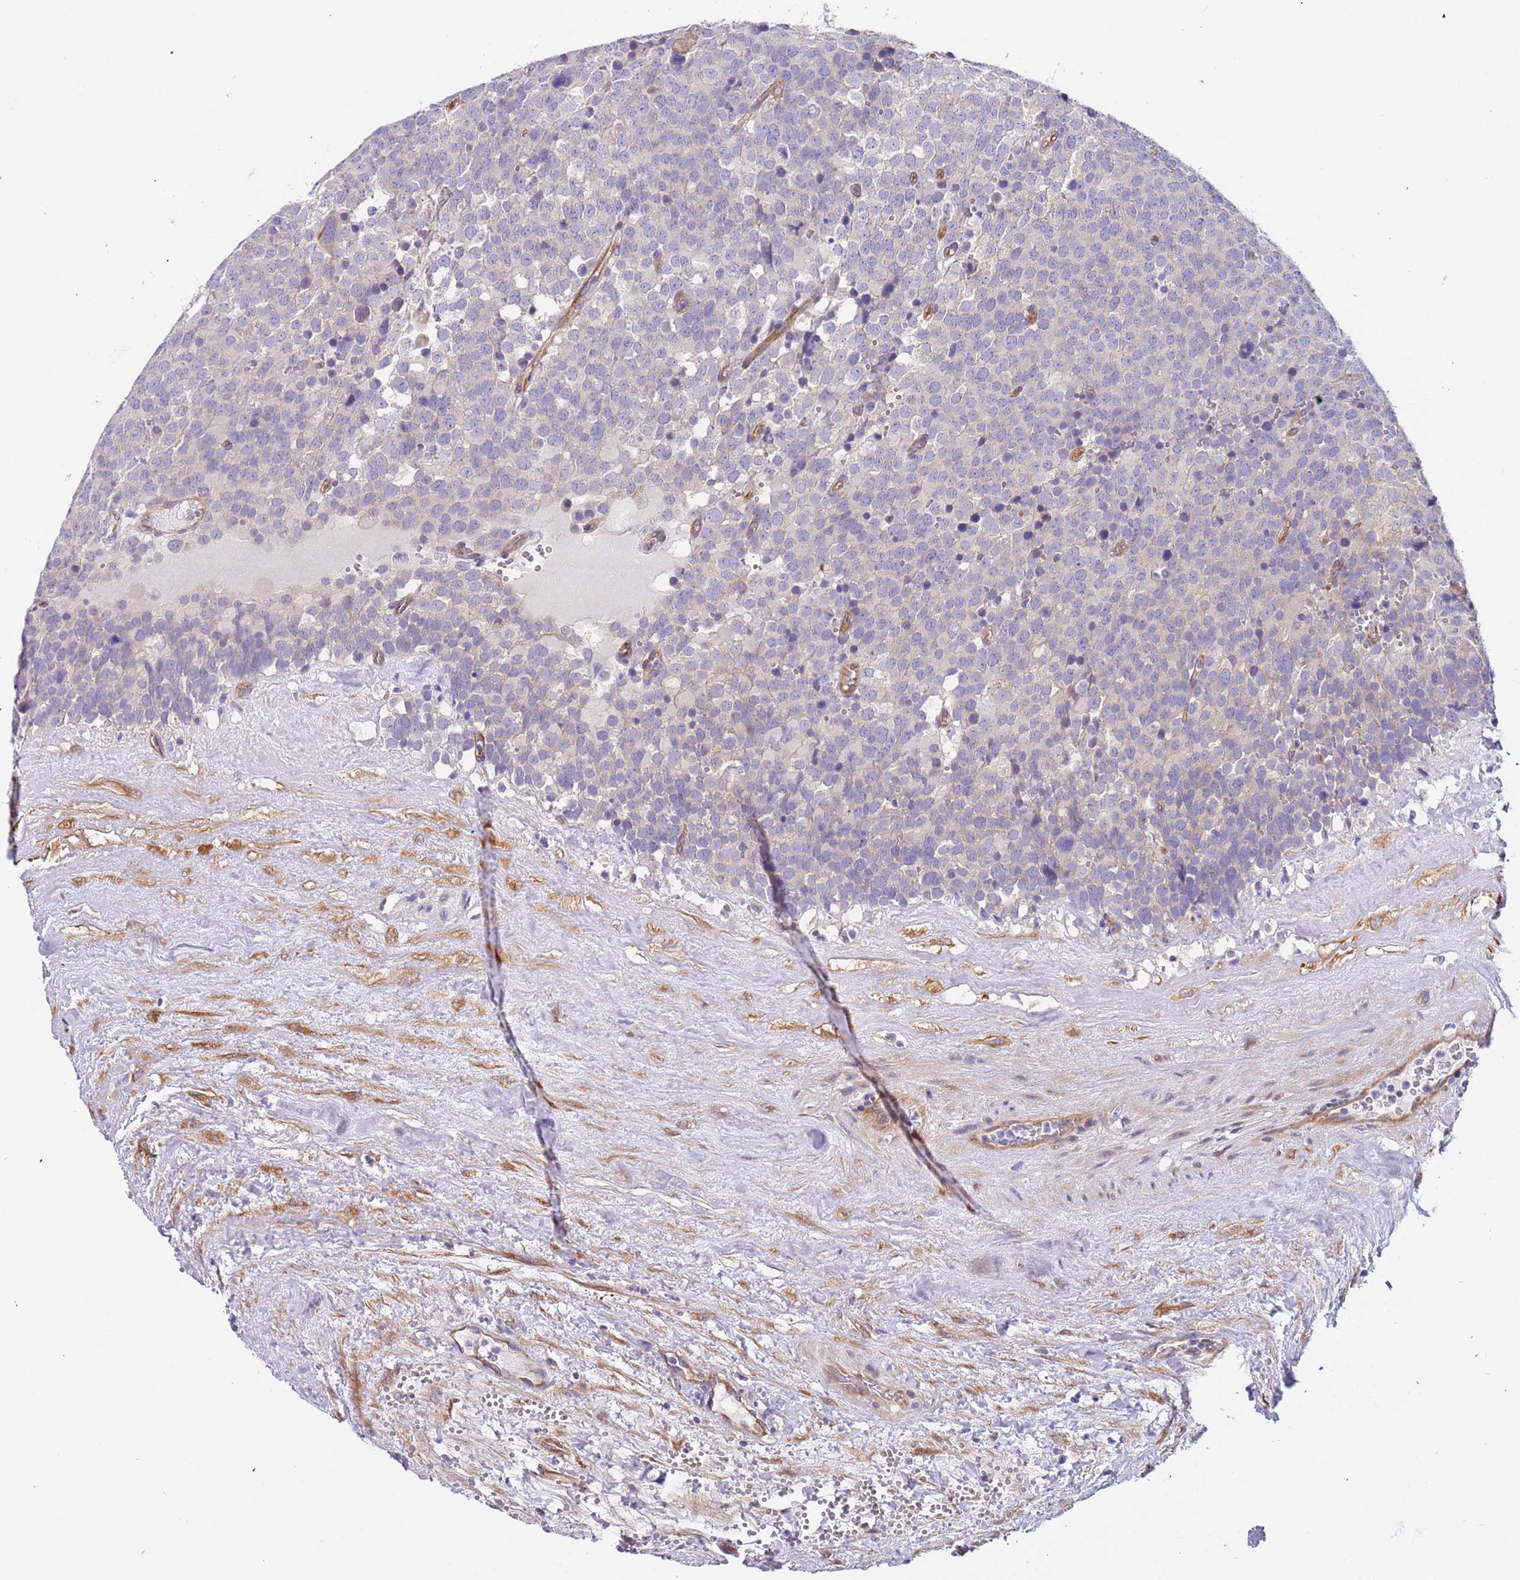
{"staining": {"intensity": "negative", "quantity": "none", "location": "none"}, "tissue": "testis cancer", "cell_type": "Tumor cells", "image_type": "cancer", "snomed": [{"axis": "morphology", "description": "Seminoma, NOS"}, {"axis": "topography", "description": "Testis"}], "caption": "IHC of testis seminoma shows no expression in tumor cells.", "gene": "LAMB4", "patient": {"sex": "male", "age": 71}}